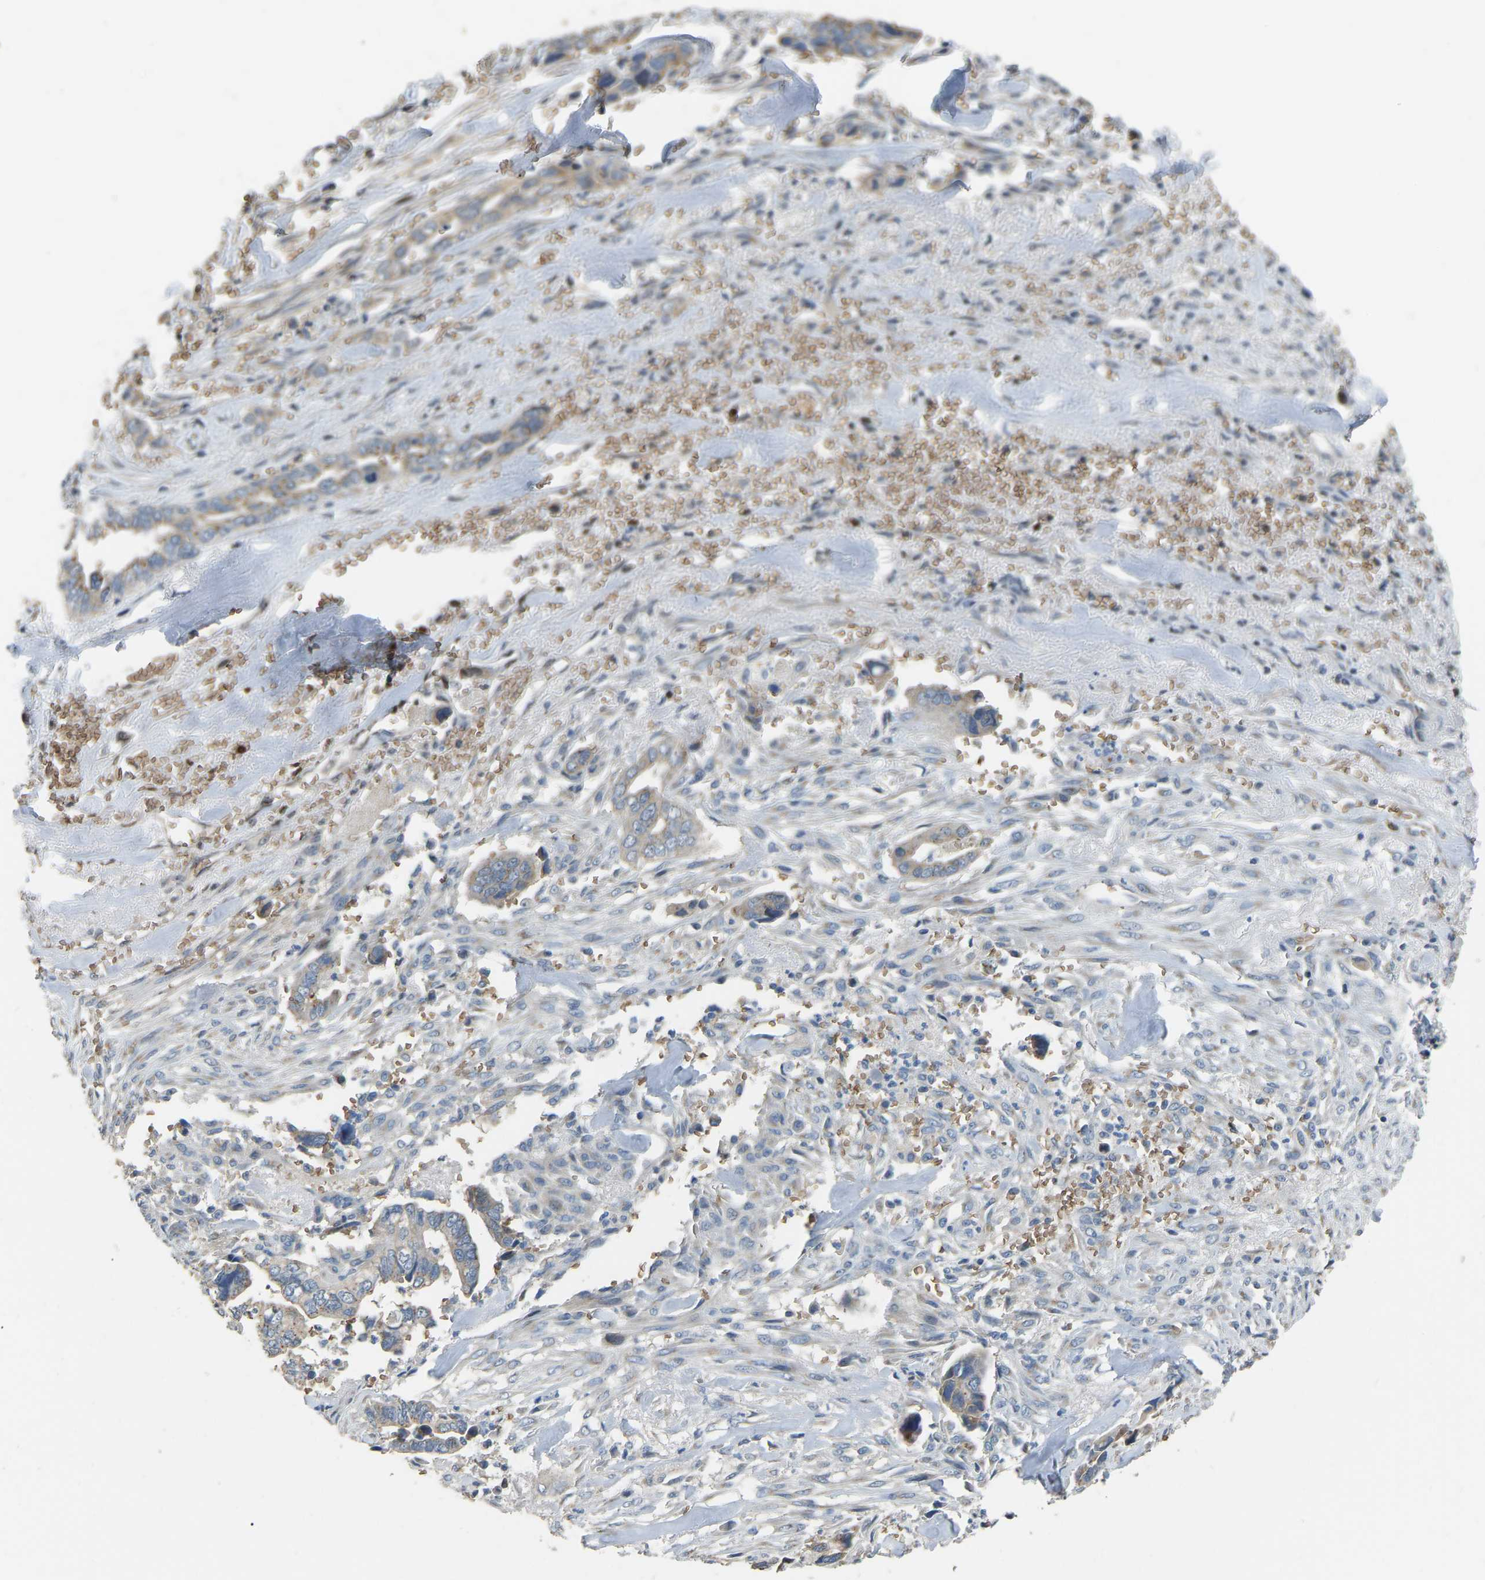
{"staining": {"intensity": "weak", "quantity": "25%-75%", "location": "cytoplasmic/membranous"}, "tissue": "liver cancer", "cell_type": "Tumor cells", "image_type": "cancer", "snomed": [{"axis": "morphology", "description": "Cholangiocarcinoma"}, {"axis": "topography", "description": "Liver"}], "caption": "Protein expression analysis of human liver cancer reveals weak cytoplasmic/membranous expression in about 25%-75% of tumor cells.", "gene": "CFAP298", "patient": {"sex": "female", "age": 79}}